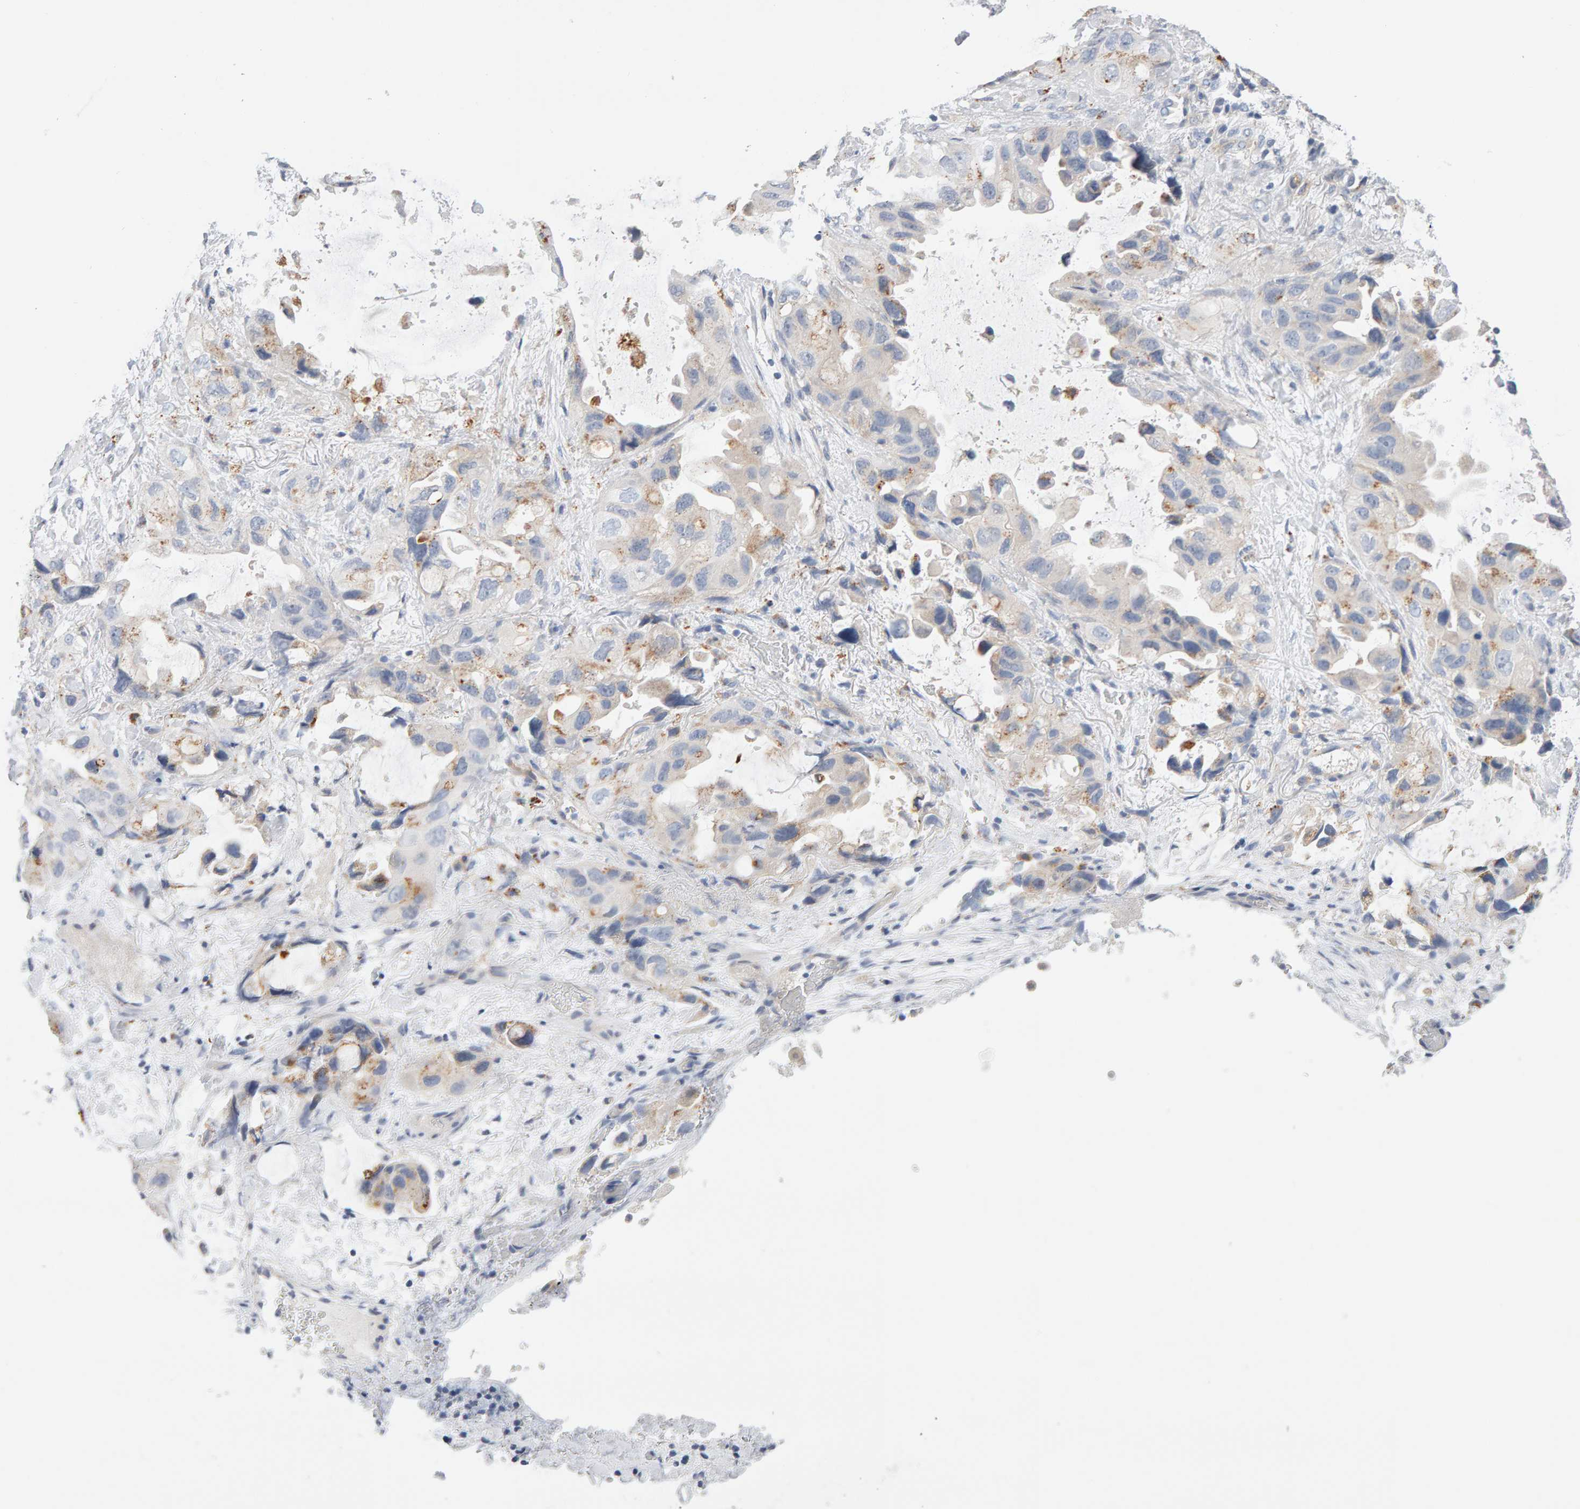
{"staining": {"intensity": "weak", "quantity": "<25%", "location": "cytoplasmic/membranous"}, "tissue": "lung cancer", "cell_type": "Tumor cells", "image_type": "cancer", "snomed": [{"axis": "morphology", "description": "Squamous cell carcinoma, NOS"}, {"axis": "topography", "description": "Lung"}], "caption": "Squamous cell carcinoma (lung) was stained to show a protein in brown. There is no significant positivity in tumor cells. (DAB immunohistochemistry (IHC), high magnification).", "gene": "METRNL", "patient": {"sex": "female", "age": 73}}